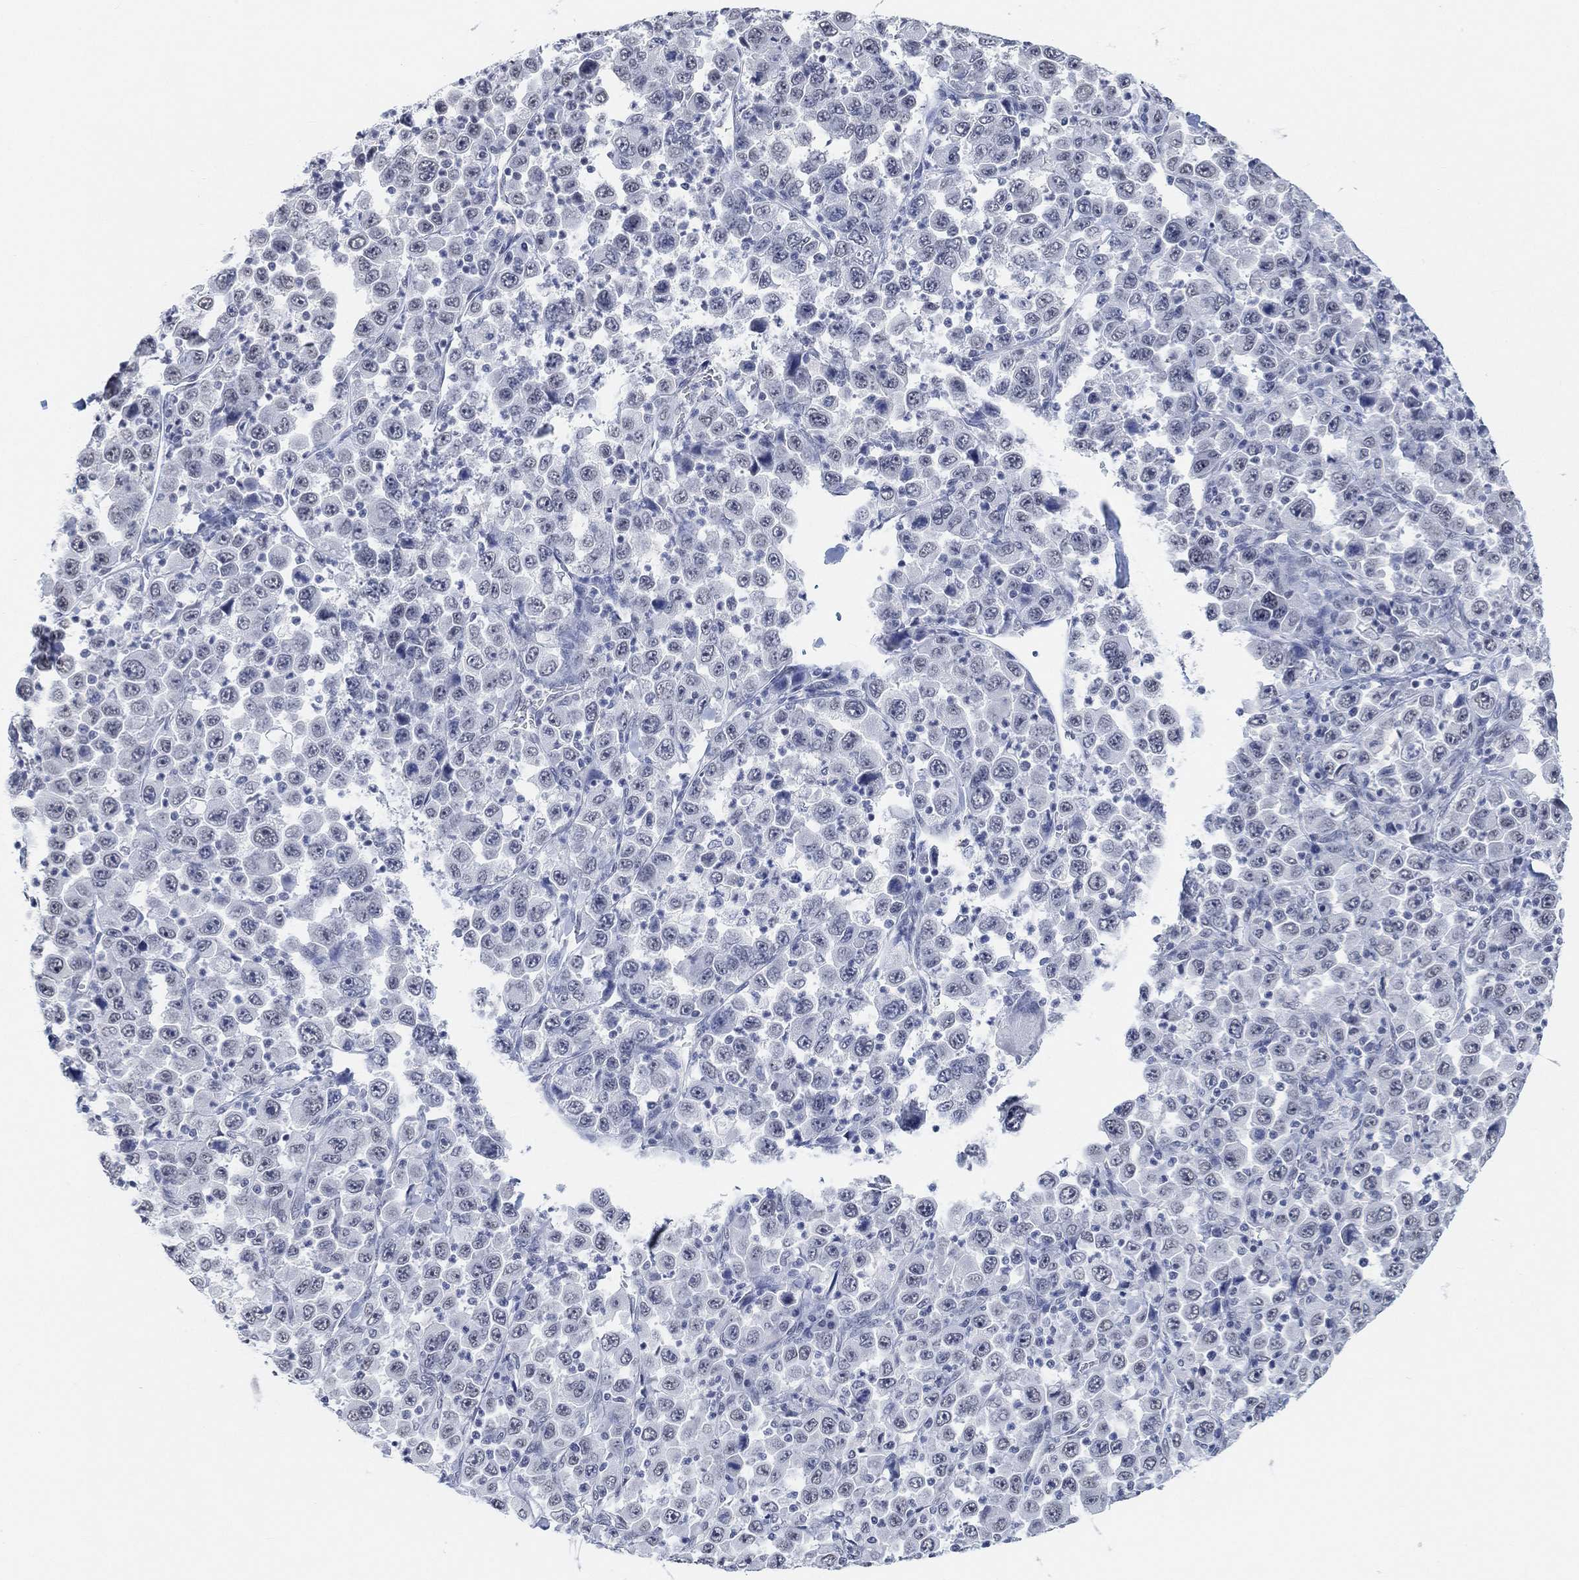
{"staining": {"intensity": "negative", "quantity": "none", "location": "none"}, "tissue": "stomach cancer", "cell_type": "Tumor cells", "image_type": "cancer", "snomed": [{"axis": "morphology", "description": "Normal tissue, NOS"}, {"axis": "morphology", "description": "Adenocarcinoma, NOS"}, {"axis": "topography", "description": "Stomach, upper"}, {"axis": "topography", "description": "Stomach"}], "caption": "The micrograph shows no staining of tumor cells in adenocarcinoma (stomach). (DAB (3,3'-diaminobenzidine) immunohistochemistry (IHC), high magnification).", "gene": "PURG", "patient": {"sex": "male", "age": 59}}